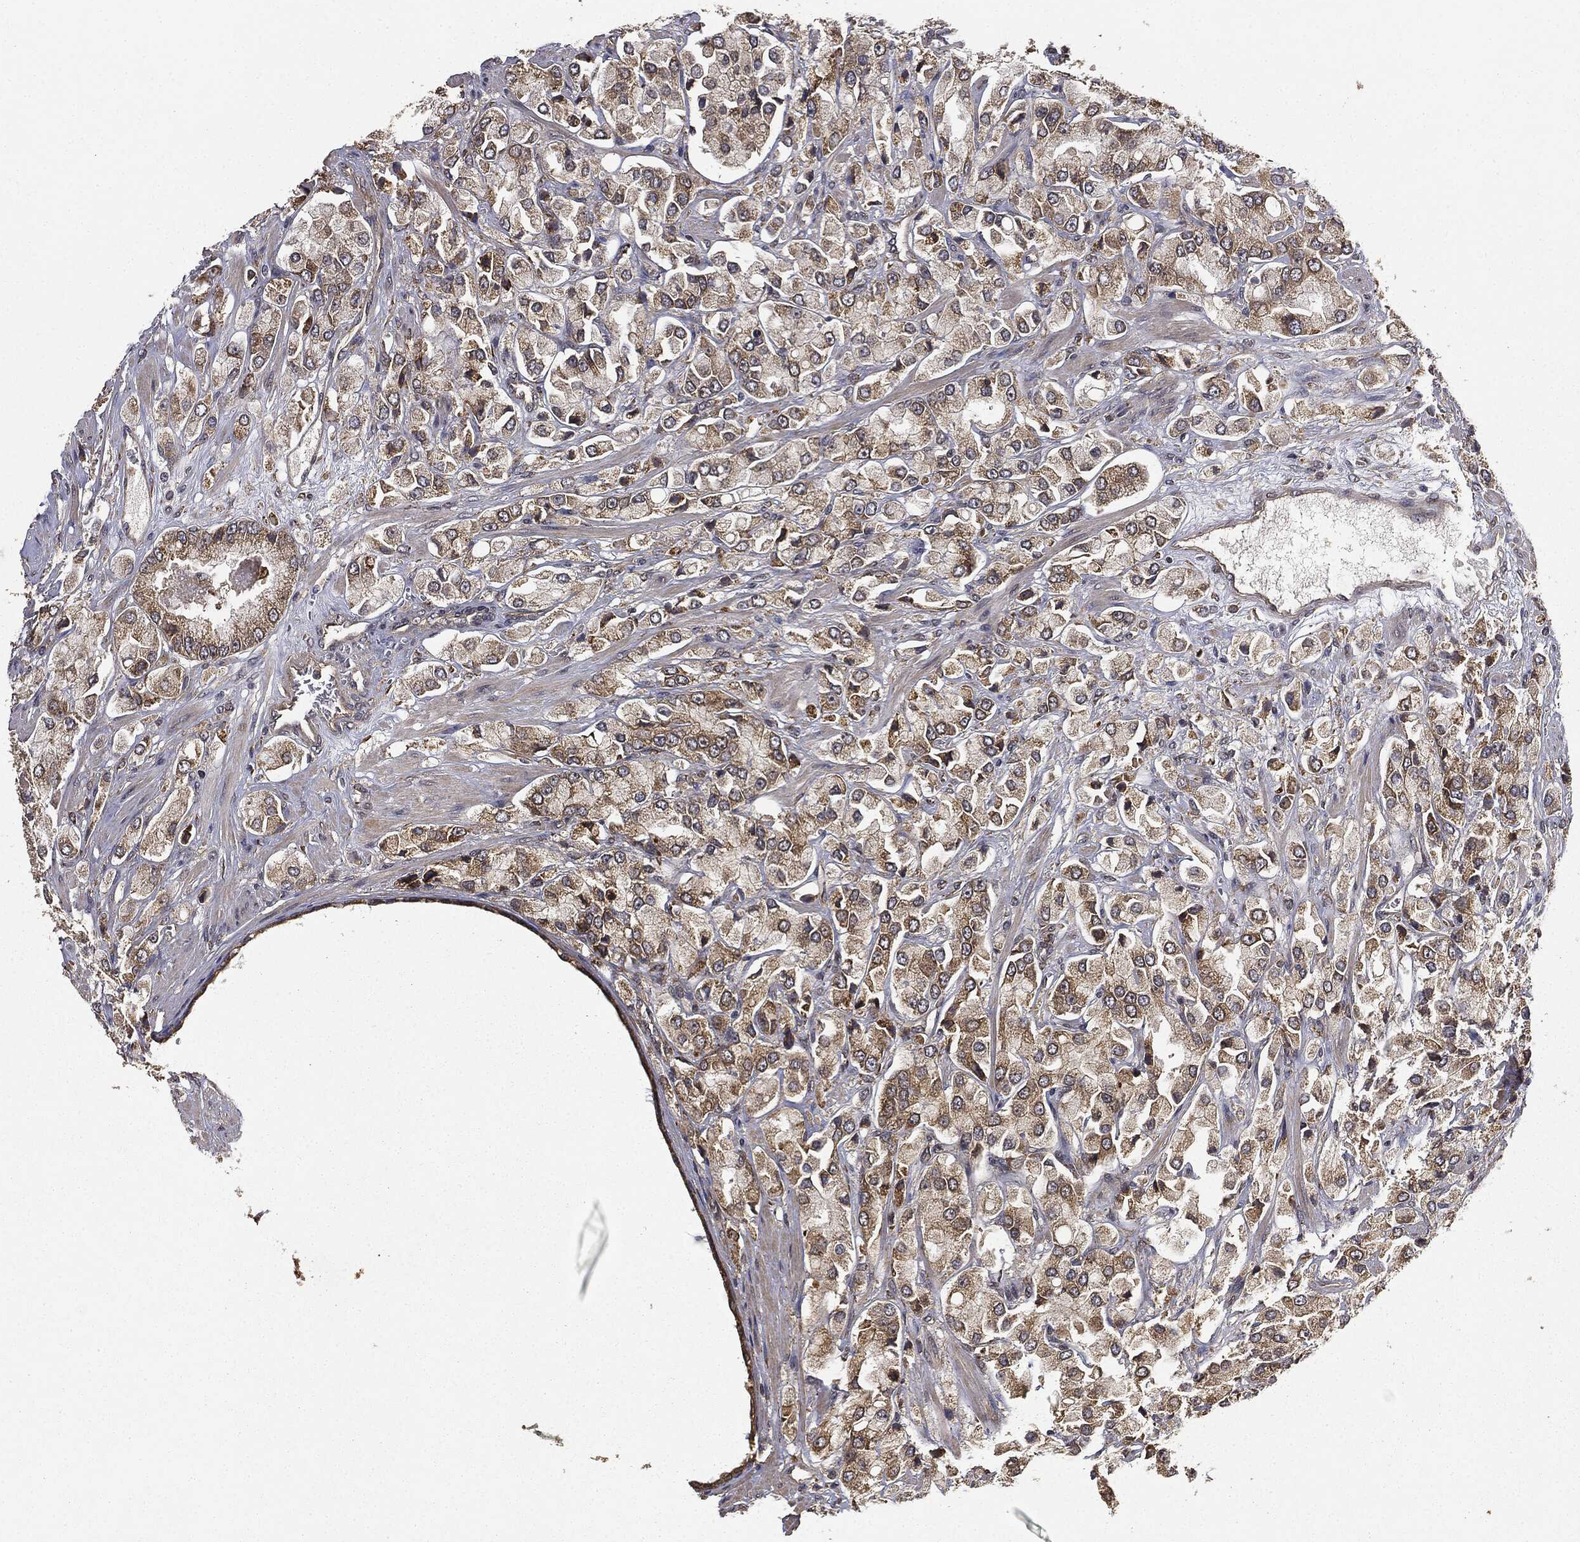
{"staining": {"intensity": "moderate", "quantity": "25%-75%", "location": "cytoplasmic/membranous"}, "tissue": "prostate cancer", "cell_type": "Tumor cells", "image_type": "cancer", "snomed": [{"axis": "morphology", "description": "Adenocarcinoma, NOS"}, {"axis": "topography", "description": "Prostate and seminal vesicle, NOS"}, {"axis": "topography", "description": "Prostate"}], "caption": "Immunohistochemistry (DAB (3,3'-diaminobenzidine)) staining of adenocarcinoma (prostate) displays moderate cytoplasmic/membranous protein staining in about 25%-75% of tumor cells. The staining is performed using DAB (3,3'-diaminobenzidine) brown chromogen to label protein expression. The nuclei are counter-stained blue using hematoxylin.", "gene": "MIER2", "patient": {"sex": "male", "age": 64}}